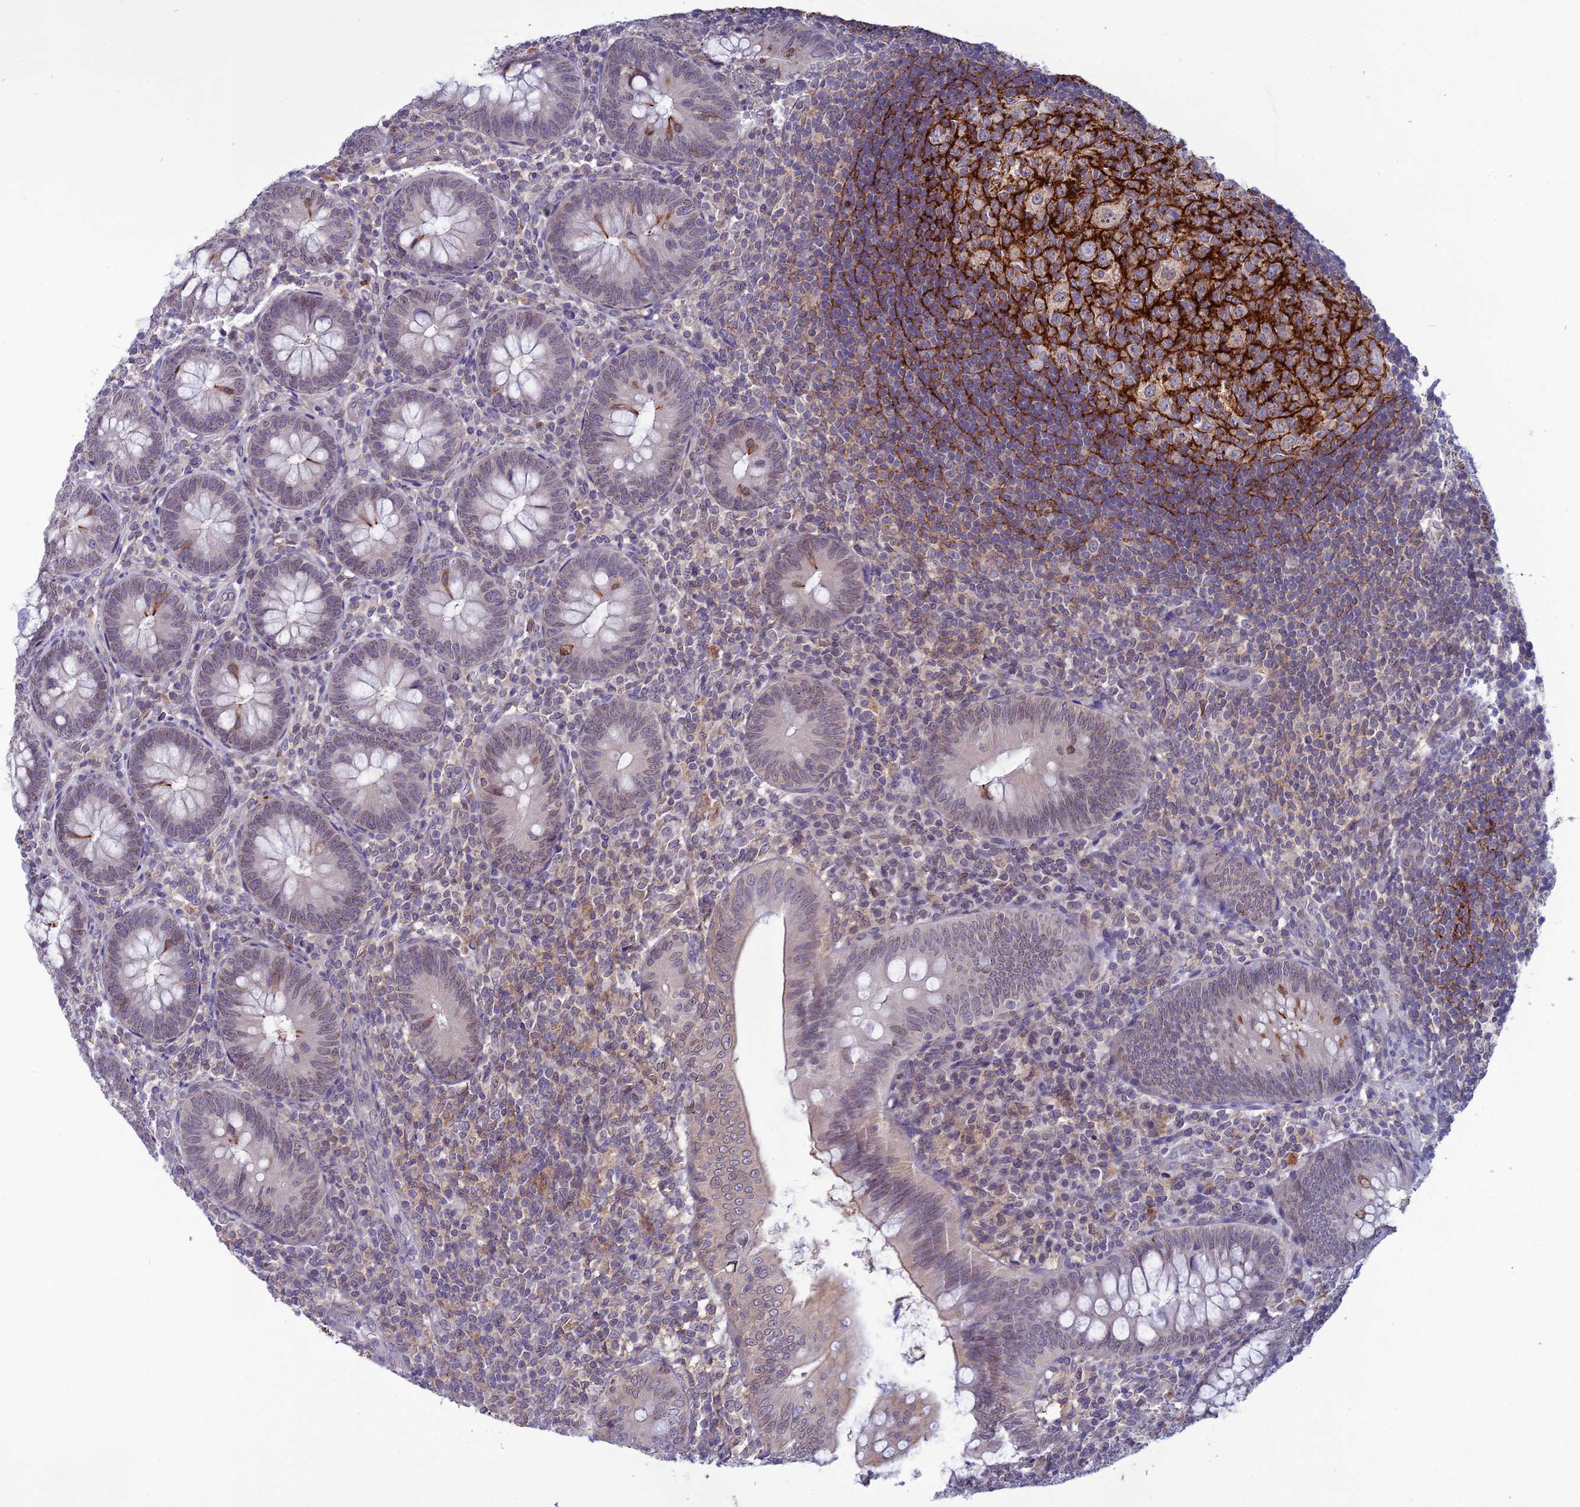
{"staining": {"intensity": "weak", "quantity": "25%-75%", "location": "cytoplasmic/membranous,nuclear"}, "tissue": "appendix", "cell_type": "Glandular cells", "image_type": "normal", "snomed": [{"axis": "morphology", "description": "Normal tissue, NOS"}, {"axis": "topography", "description": "Appendix"}], "caption": "A brown stain labels weak cytoplasmic/membranous,nuclear positivity of a protein in glandular cells of benign appendix.", "gene": "WDR46", "patient": {"sex": "male", "age": 14}}